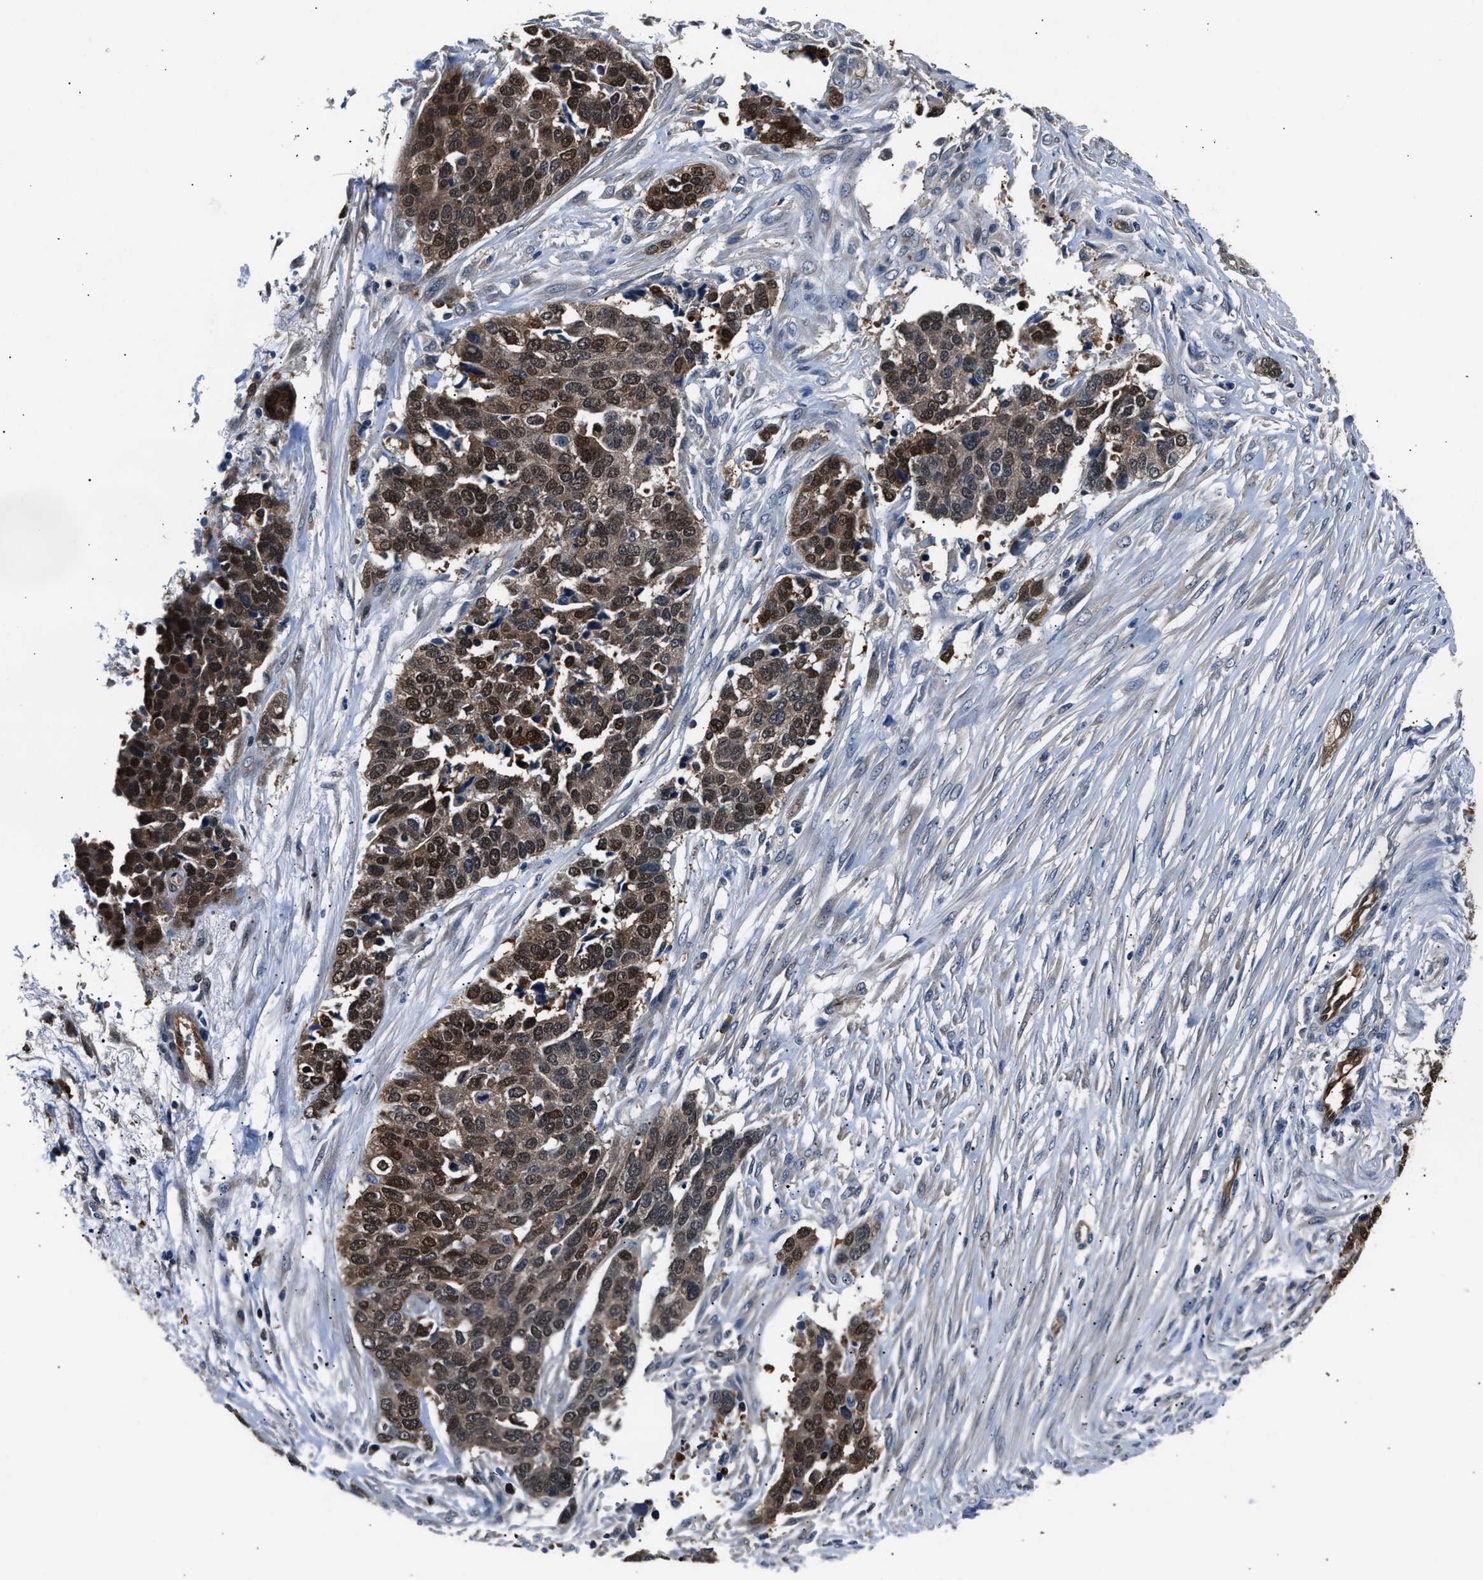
{"staining": {"intensity": "strong", "quantity": "25%-75%", "location": "cytoplasmic/membranous,nuclear"}, "tissue": "ovarian cancer", "cell_type": "Tumor cells", "image_type": "cancer", "snomed": [{"axis": "morphology", "description": "Cystadenocarcinoma, serous, NOS"}, {"axis": "topography", "description": "Ovary"}], "caption": "The photomicrograph exhibits staining of ovarian cancer (serous cystadenocarcinoma), revealing strong cytoplasmic/membranous and nuclear protein expression (brown color) within tumor cells.", "gene": "PPA1", "patient": {"sex": "female", "age": 44}}